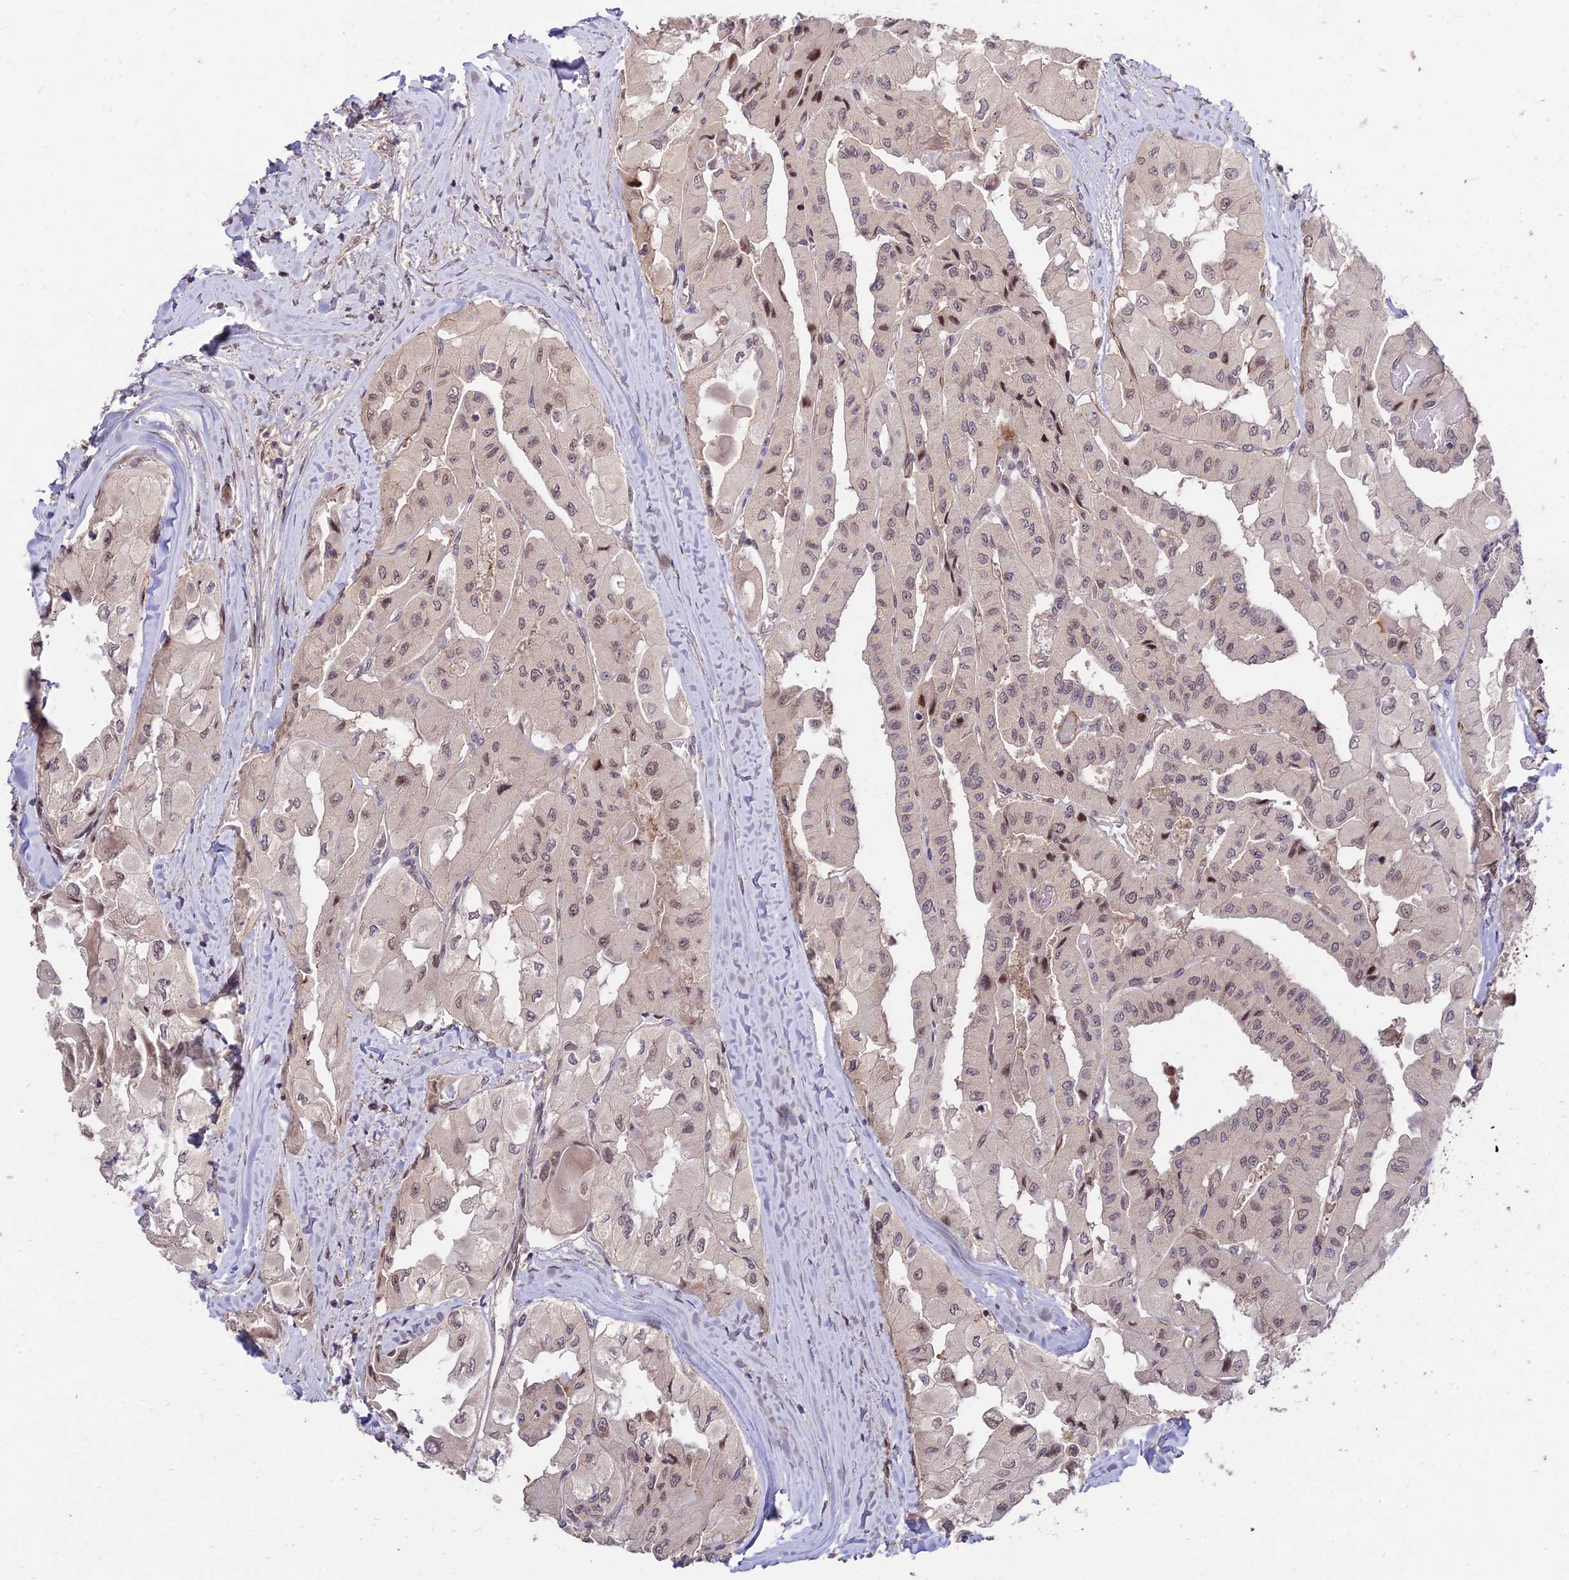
{"staining": {"intensity": "weak", "quantity": ">75%", "location": "nuclear"}, "tissue": "thyroid cancer", "cell_type": "Tumor cells", "image_type": "cancer", "snomed": [{"axis": "morphology", "description": "Normal tissue, NOS"}, {"axis": "morphology", "description": "Papillary adenocarcinoma, NOS"}, {"axis": "topography", "description": "Thyroid gland"}], "caption": "Immunohistochemical staining of human thyroid cancer exhibits weak nuclear protein staining in approximately >75% of tumor cells.", "gene": "ZNF85", "patient": {"sex": "female", "age": 59}}